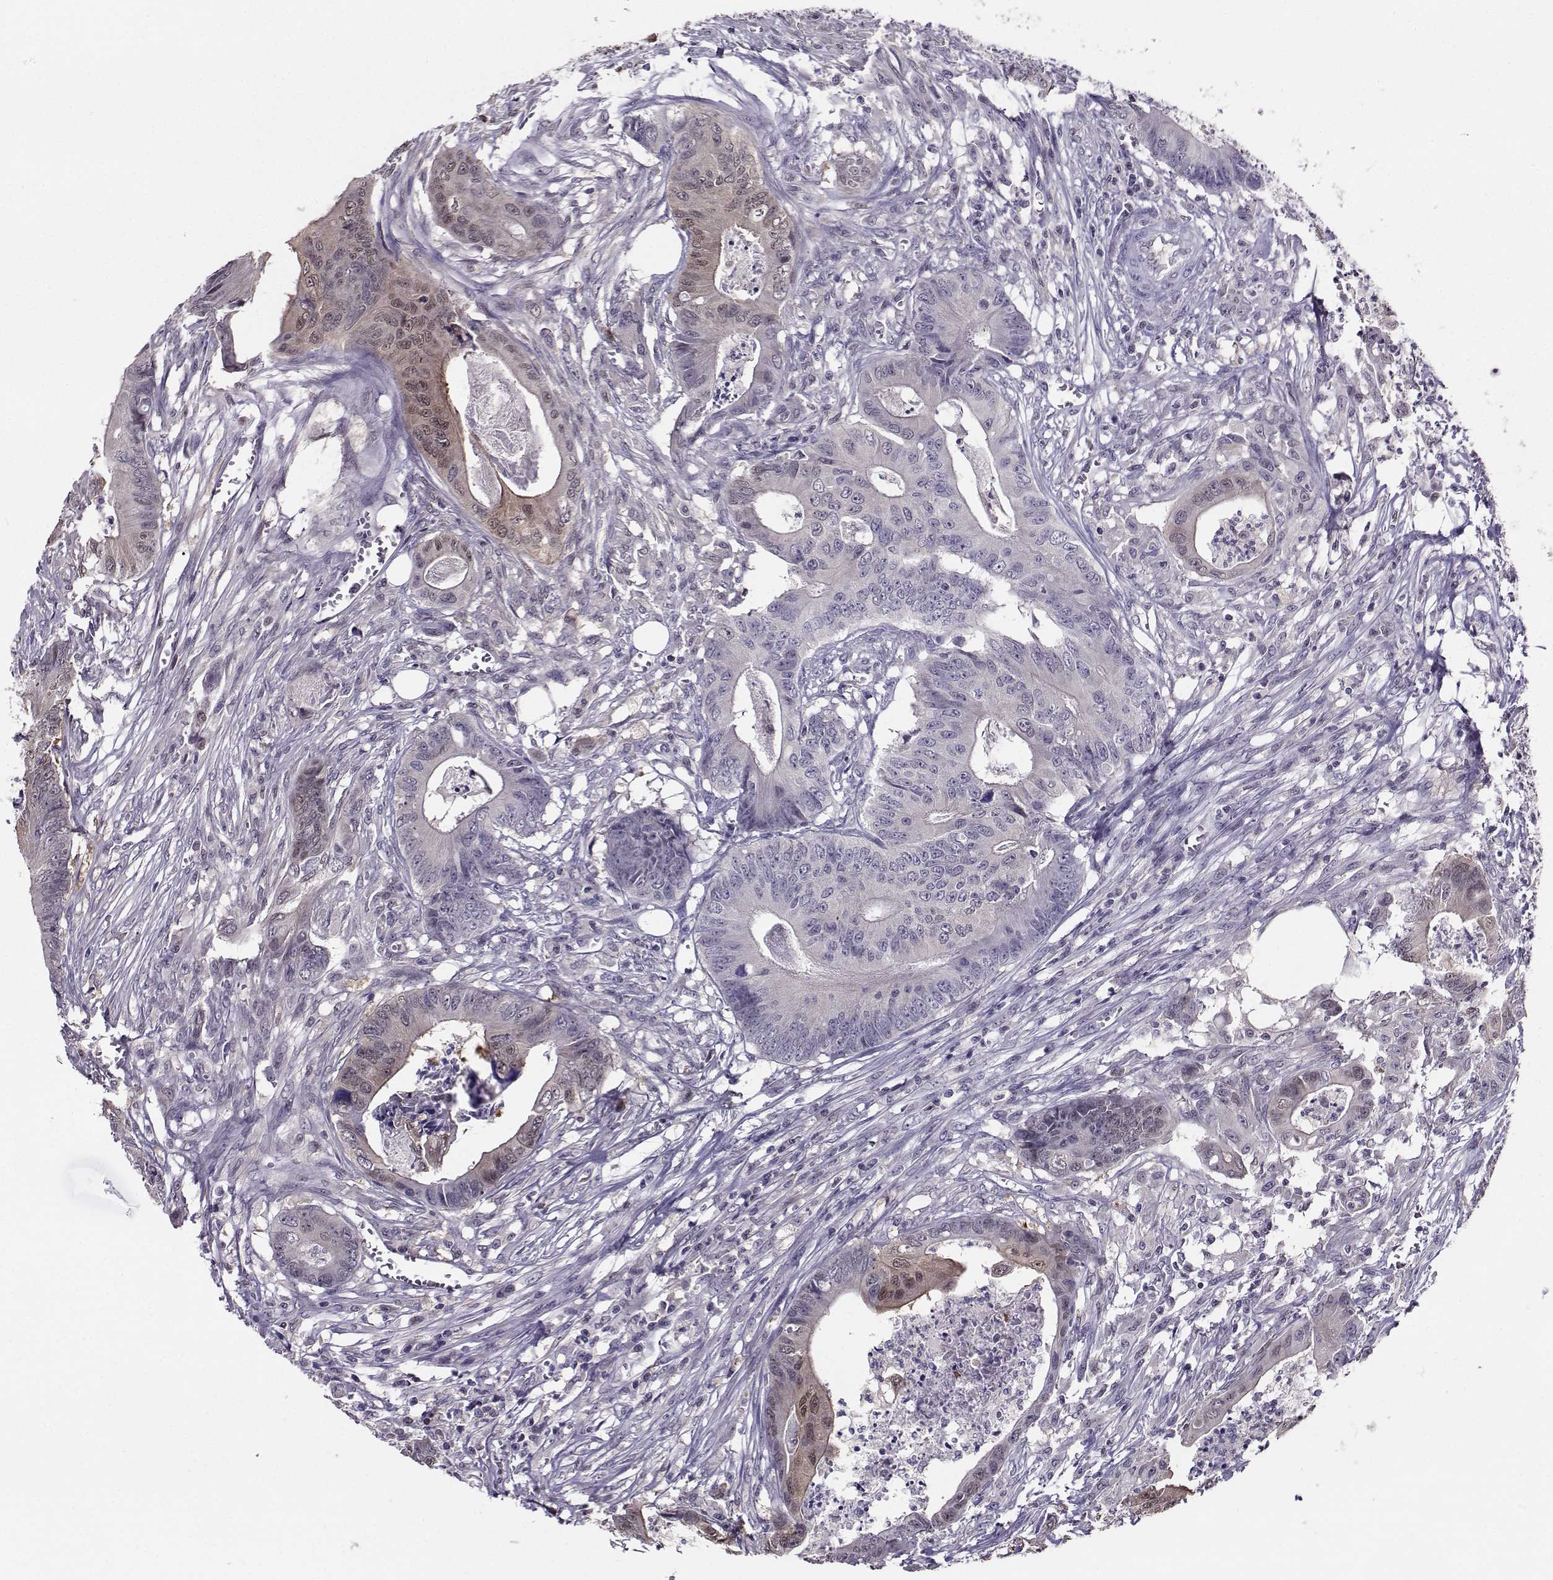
{"staining": {"intensity": "weak", "quantity": "<25%", "location": "cytoplasmic/membranous"}, "tissue": "colorectal cancer", "cell_type": "Tumor cells", "image_type": "cancer", "snomed": [{"axis": "morphology", "description": "Adenocarcinoma, NOS"}, {"axis": "topography", "description": "Colon"}], "caption": "DAB (3,3'-diaminobenzidine) immunohistochemical staining of colorectal cancer (adenocarcinoma) demonstrates no significant expression in tumor cells.", "gene": "PGK1", "patient": {"sex": "male", "age": 84}}